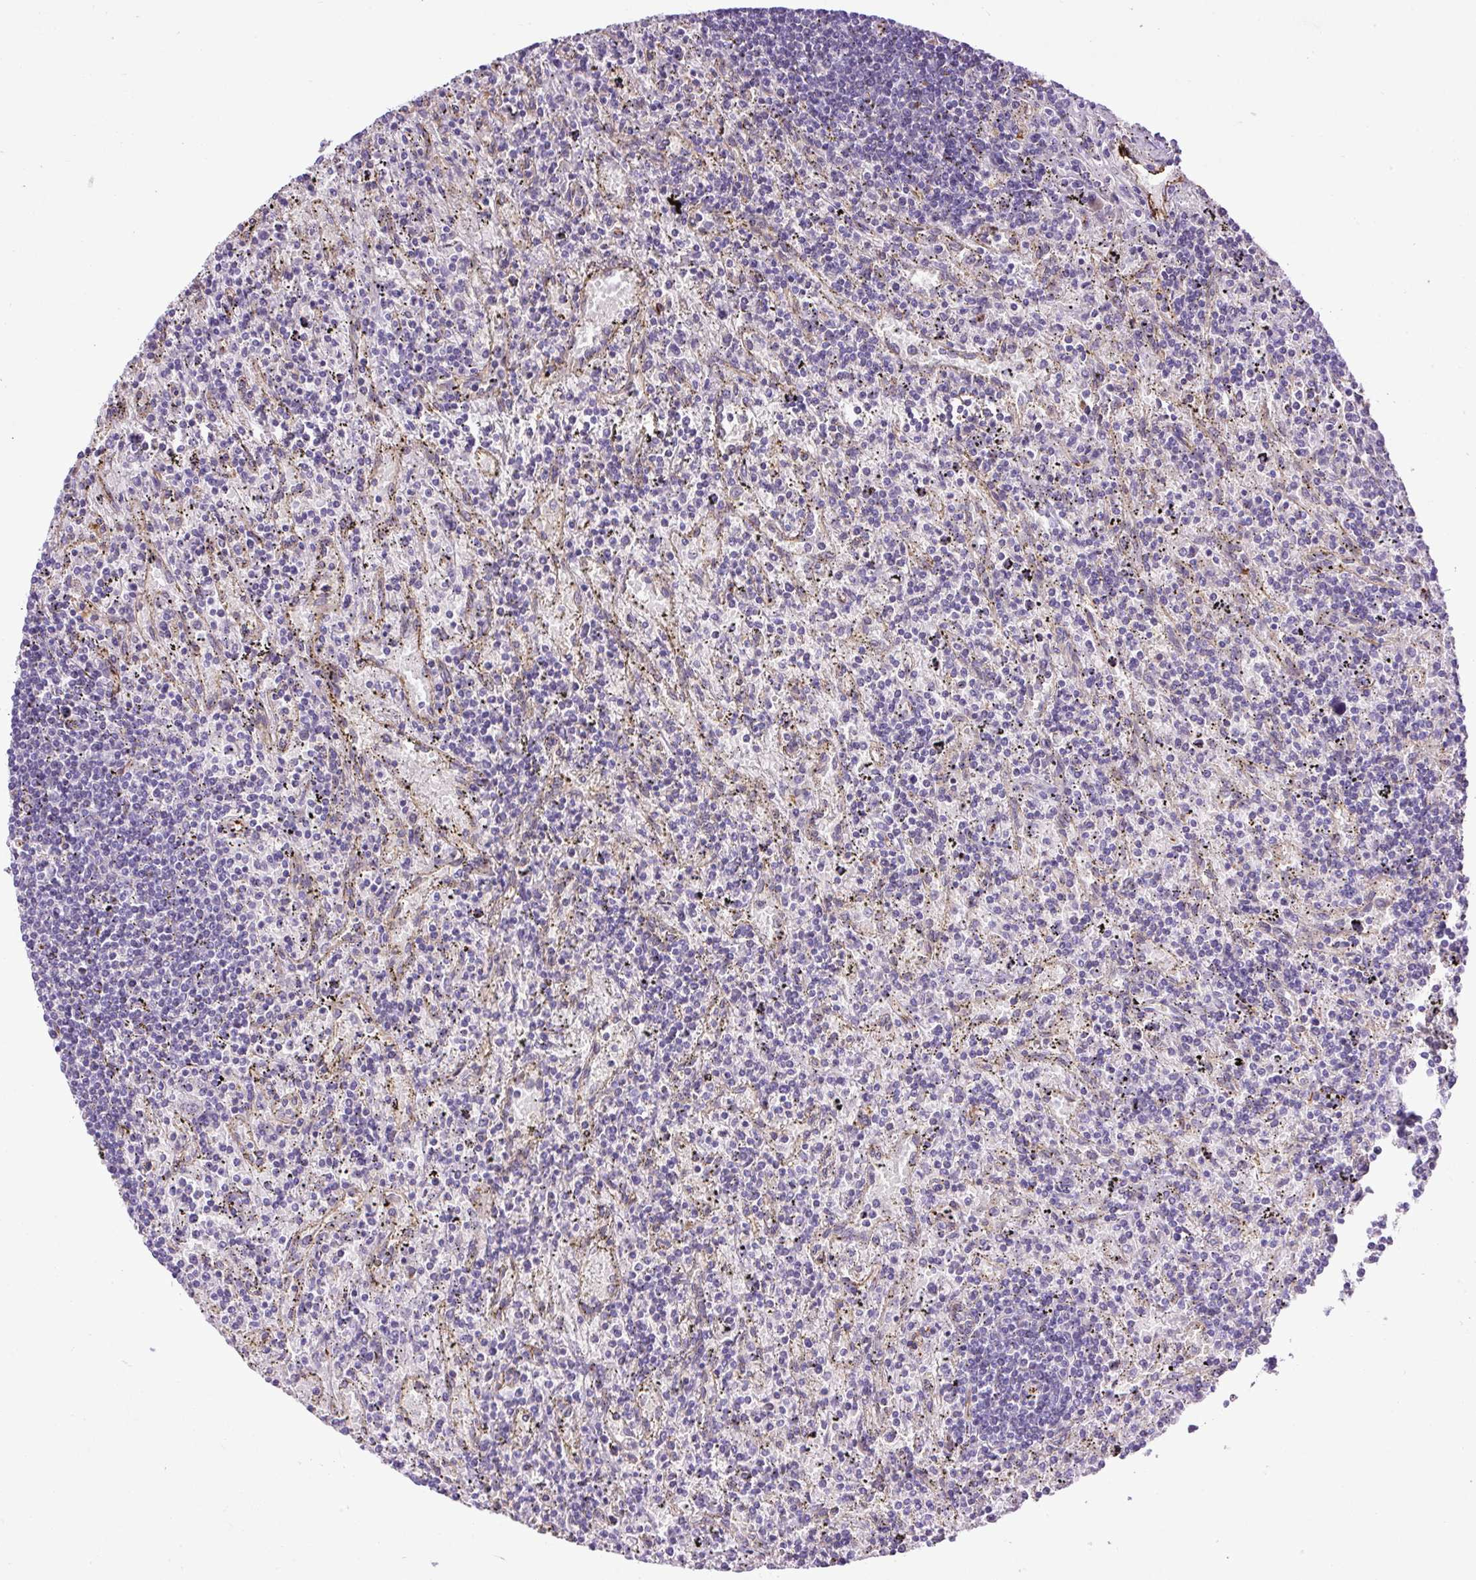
{"staining": {"intensity": "negative", "quantity": "none", "location": "none"}, "tissue": "lymphoma", "cell_type": "Tumor cells", "image_type": "cancer", "snomed": [{"axis": "morphology", "description": "Malignant lymphoma, non-Hodgkin's type, Low grade"}, {"axis": "topography", "description": "Spleen"}], "caption": "Immunohistochemical staining of human lymphoma displays no significant staining in tumor cells.", "gene": "LEFTY2", "patient": {"sex": "male", "age": 76}}